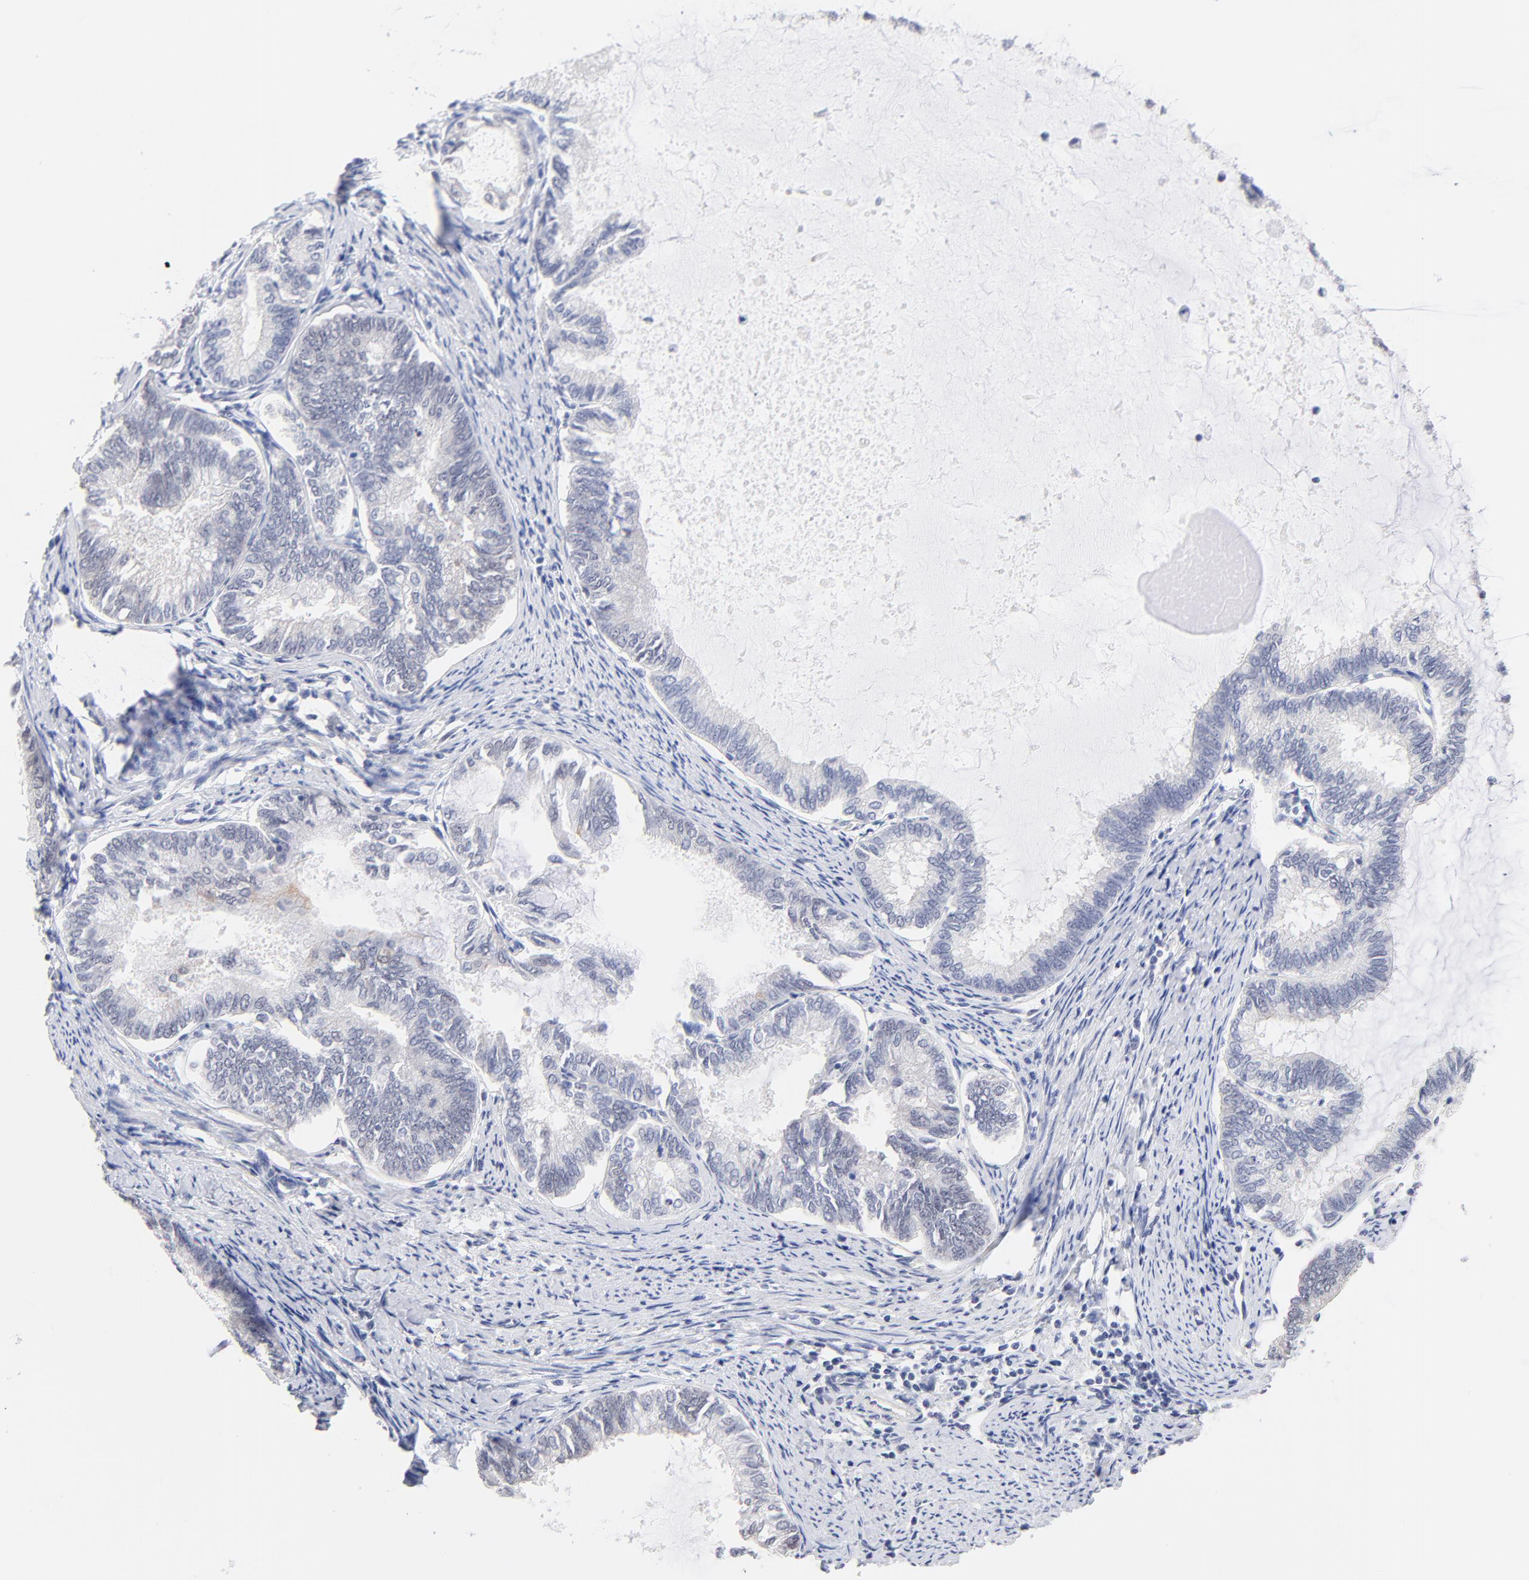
{"staining": {"intensity": "negative", "quantity": "none", "location": "none"}, "tissue": "endometrial cancer", "cell_type": "Tumor cells", "image_type": "cancer", "snomed": [{"axis": "morphology", "description": "Adenocarcinoma, NOS"}, {"axis": "topography", "description": "Endometrium"}], "caption": "An immunohistochemistry micrograph of endometrial cancer (adenocarcinoma) is shown. There is no staining in tumor cells of endometrial cancer (adenocarcinoma).", "gene": "ZNF74", "patient": {"sex": "female", "age": 86}}